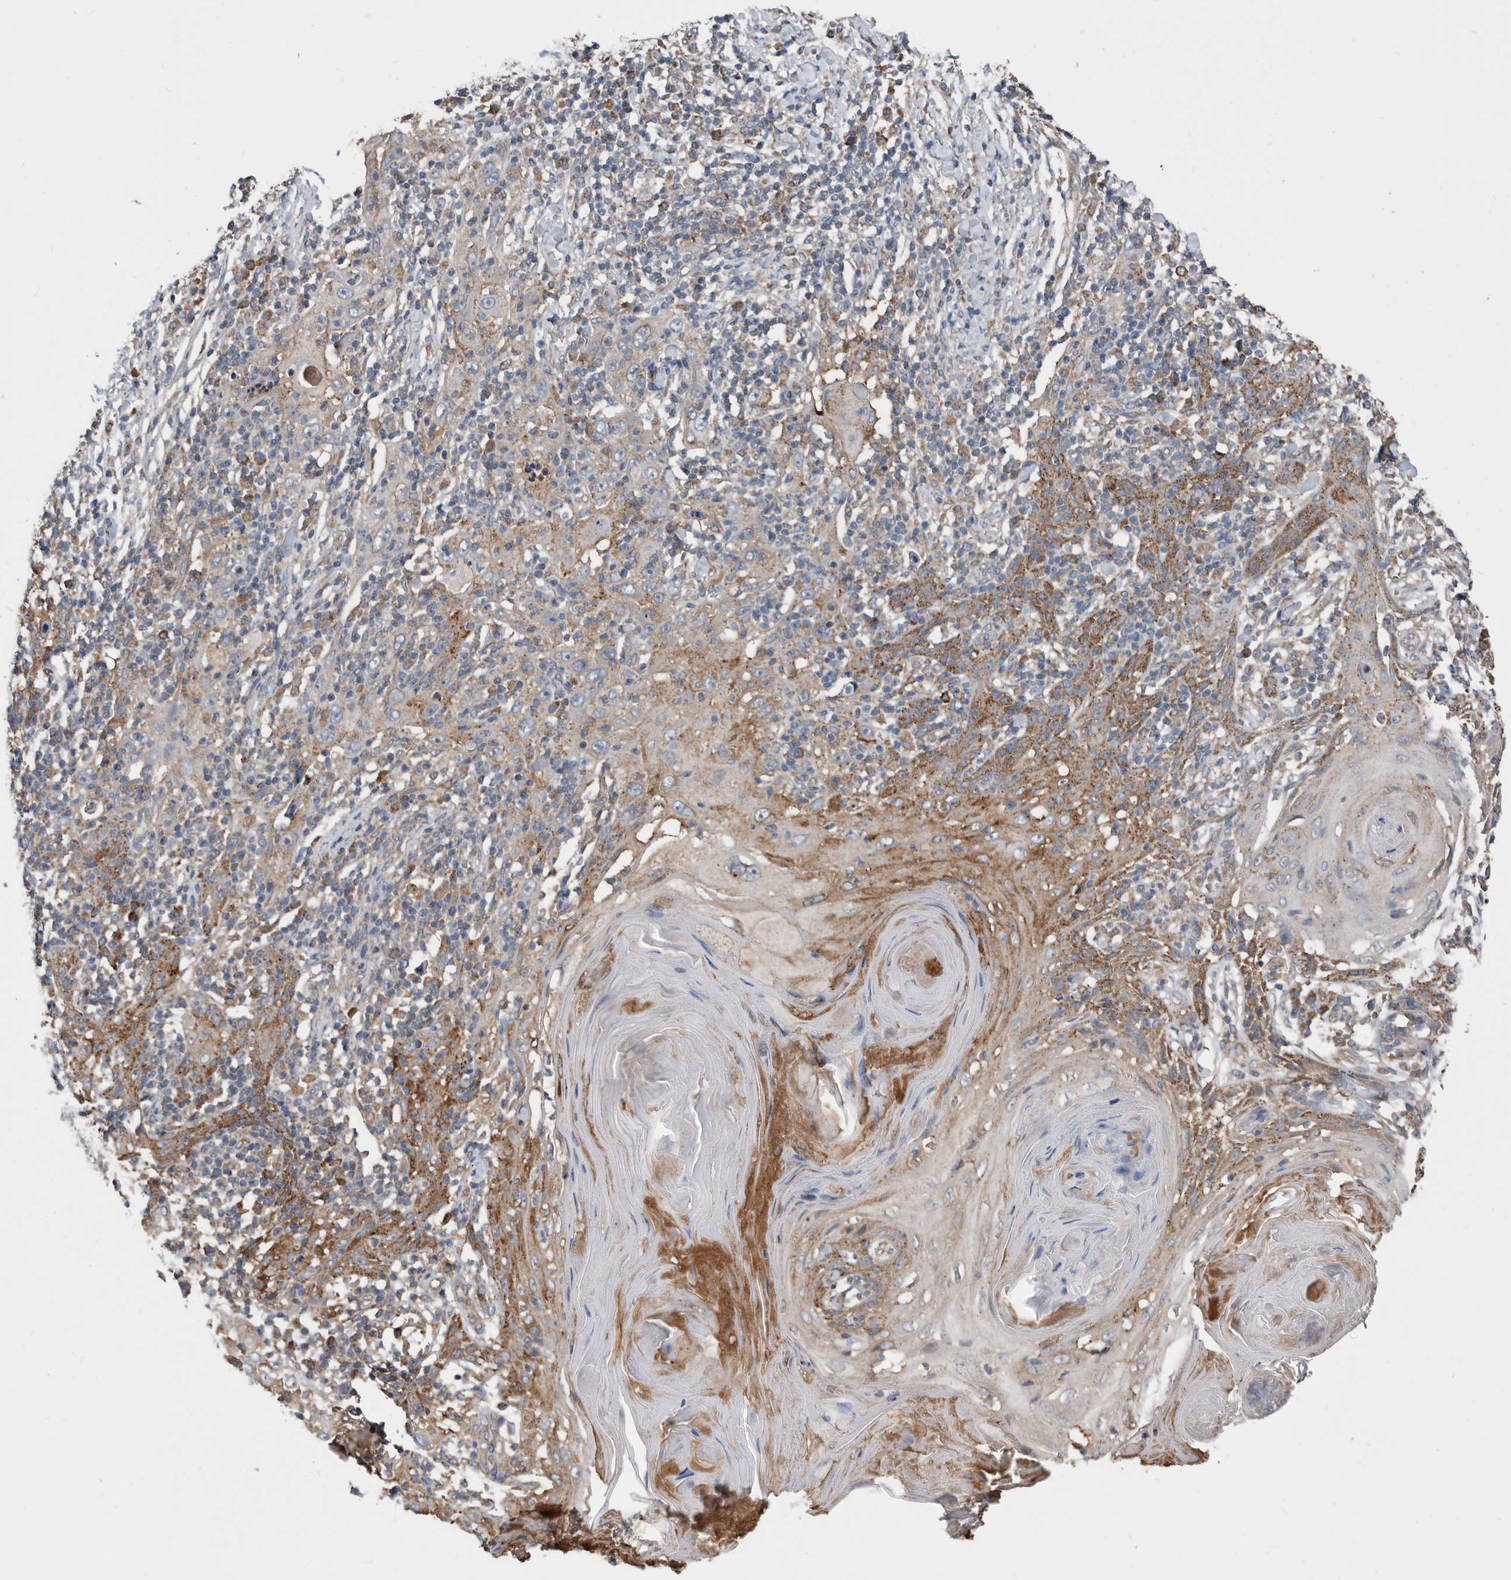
{"staining": {"intensity": "moderate", "quantity": "25%-75%", "location": "cytoplasmic/membranous"}, "tissue": "skin cancer", "cell_type": "Tumor cells", "image_type": "cancer", "snomed": [{"axis": "morphology", "description": "Squamous cell carcinoma, NOS"}, {"axis": "topography", "description": "Skin"}], "caption": "The photomicrograph shows immunohistochemical staining of skin cancer (squamous cell carcinoma). There is moderate cytoplasmic/membranous positivity is appreciated in about 25%-75% of tumor cells. (DAB (3,3'-diaminobenzidine) IHC with brightfield microscopy, high magnification).", "gene": "AFAP1", "patient": {"sex": "female", "age": 88}}